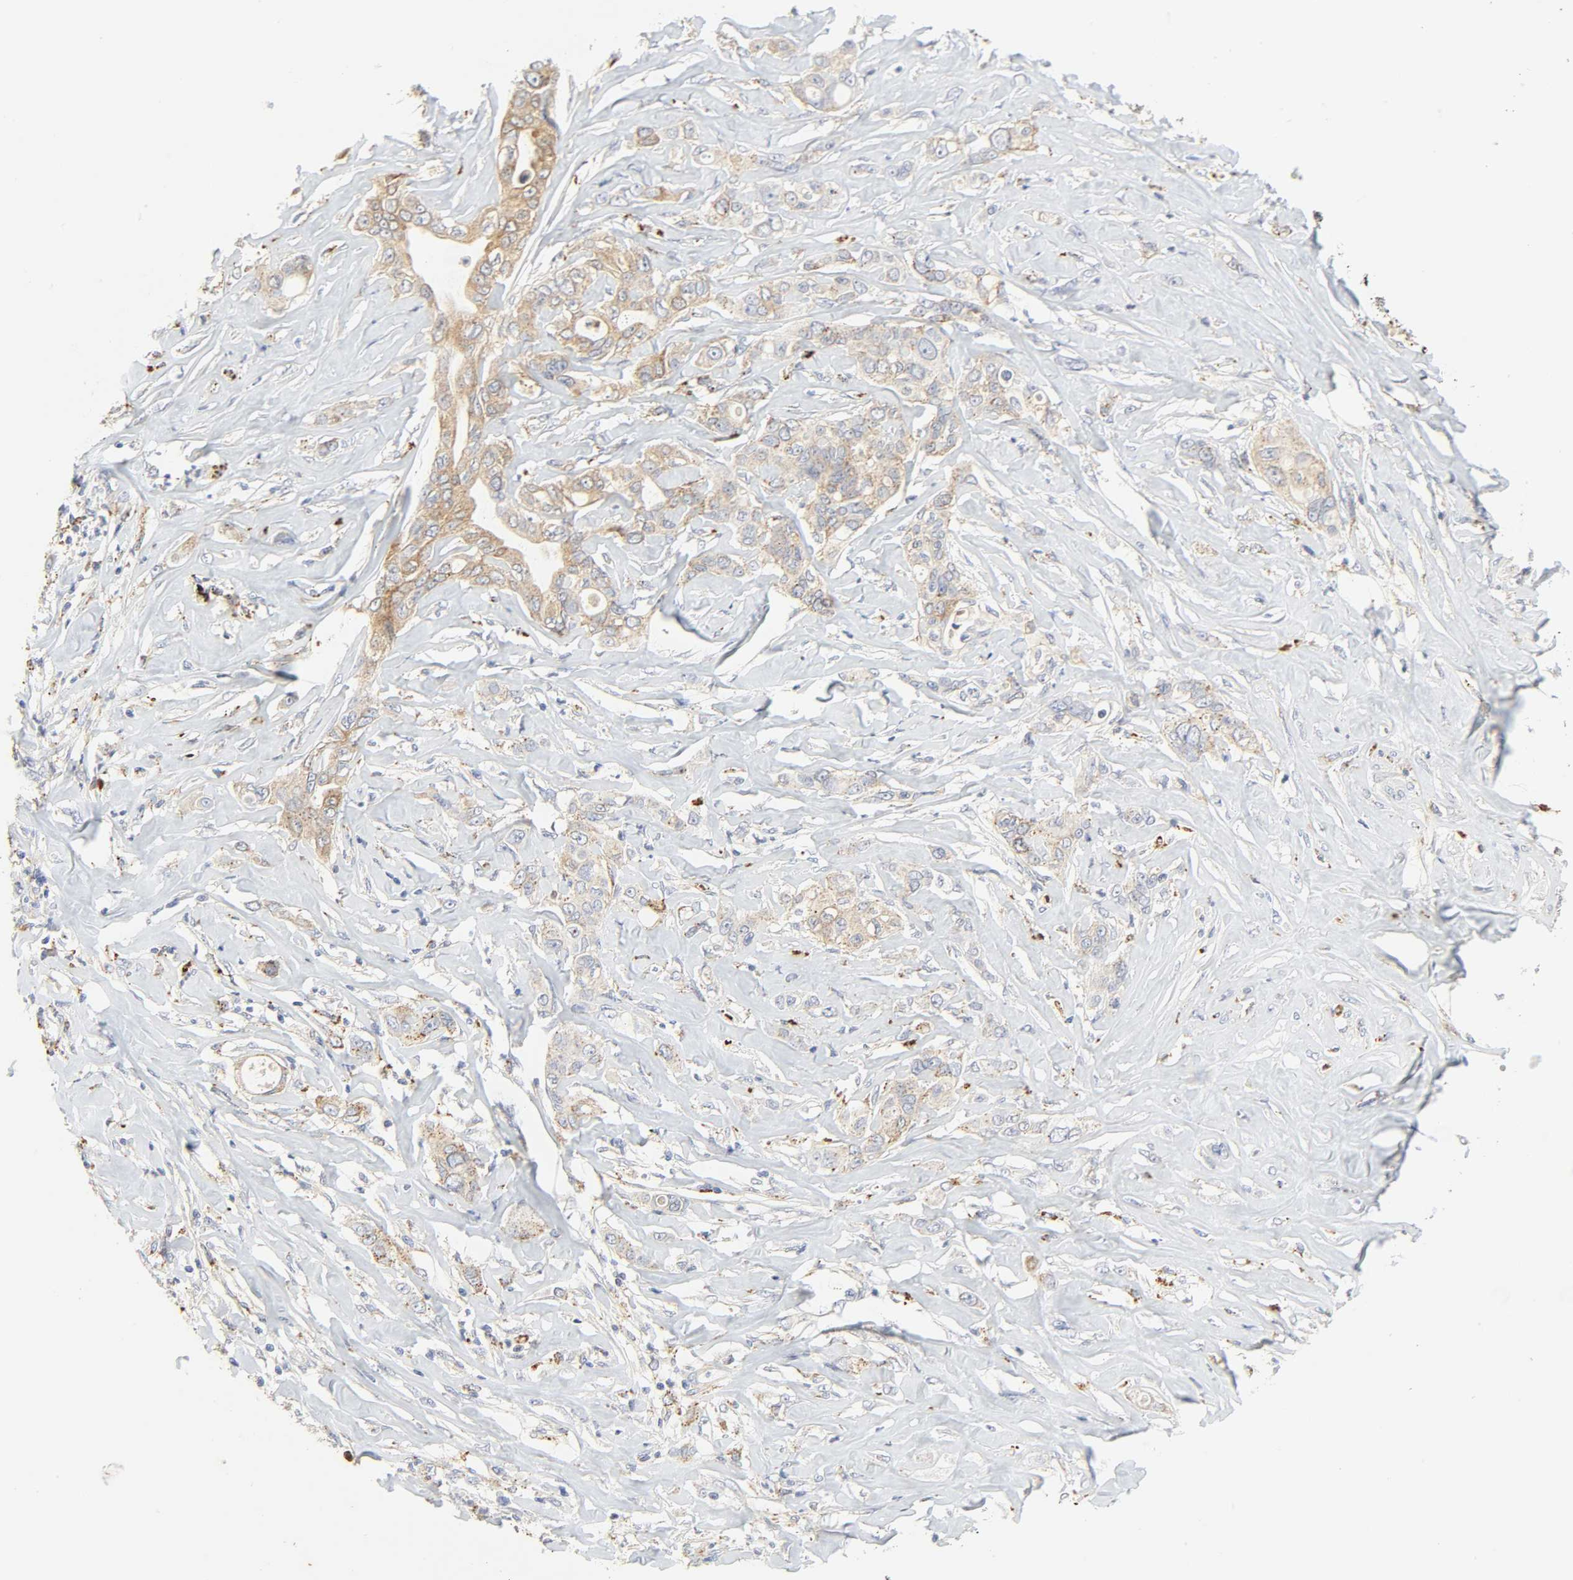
{"staining": {"intensity": "weak", "quantity": ">75%", "location": "cytoplasmic/membranous"}, "tissue": "liver cancer", "cell_type": "Tumor cells", "image_type": "cancer", "snomed": [{"axis": "morphology", "description": "Cholangiocarcinoma"}, {"axis": "topography", "description": "Liver"}], "caption": "A brown stain shows weak cytoplasmic/membranous expression of a protein in liver cancer (cholangiocarcinoma) tumor cells. The staining was performed using DAB (3,3'-diaminobenzidine) to visualize the protein expression in brown, while the nuclei were stained in blue with hematoxylin (Magnification: 20x).", "gene": "CAMK2A", "patient": {"sex": "female", "age": 67}}